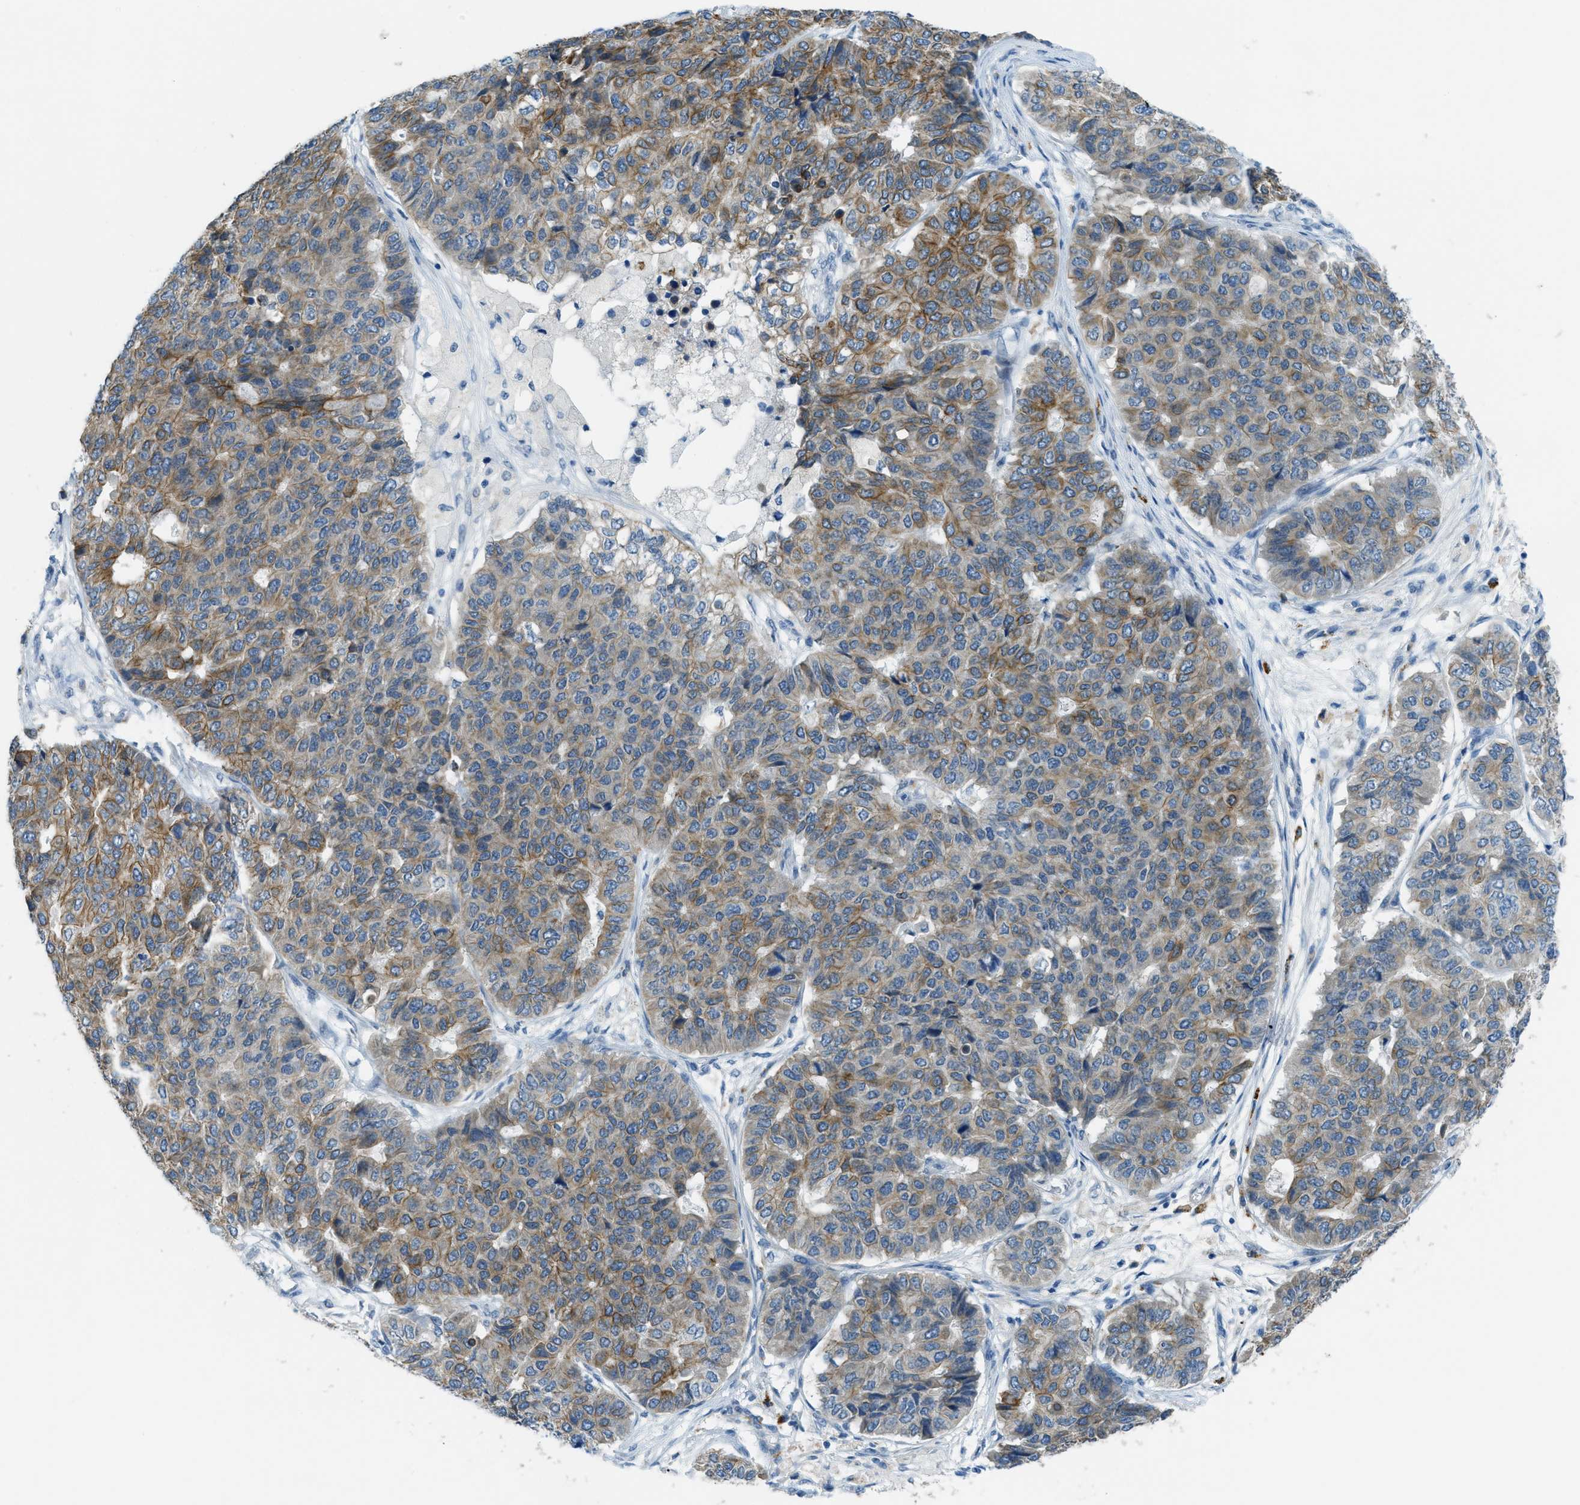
{"staining": {"intensity": "weak", "quantity": "25%-75%", "location": "cytoplasmic/membranous"}, "tissue": "pancreatic cancer", "cell_type": "Tumor cells", "image_type": "cancer", "snomed": [{"axis": "morphology", "description": "Adenocarcinoma, NOS"}, {"axis": "topography", "description": "Pancreas"}], "caption": "A micrograph of human pancreatic adenocarcinoma stained for a protein shows weak cytoplasmic/membranous brown staining in tumor cells. (brown staining indicates protein expression, while blue staining denotes nuclei).", "gene": "KLHL8", "patient": {"sex": "male", "age": 50}}